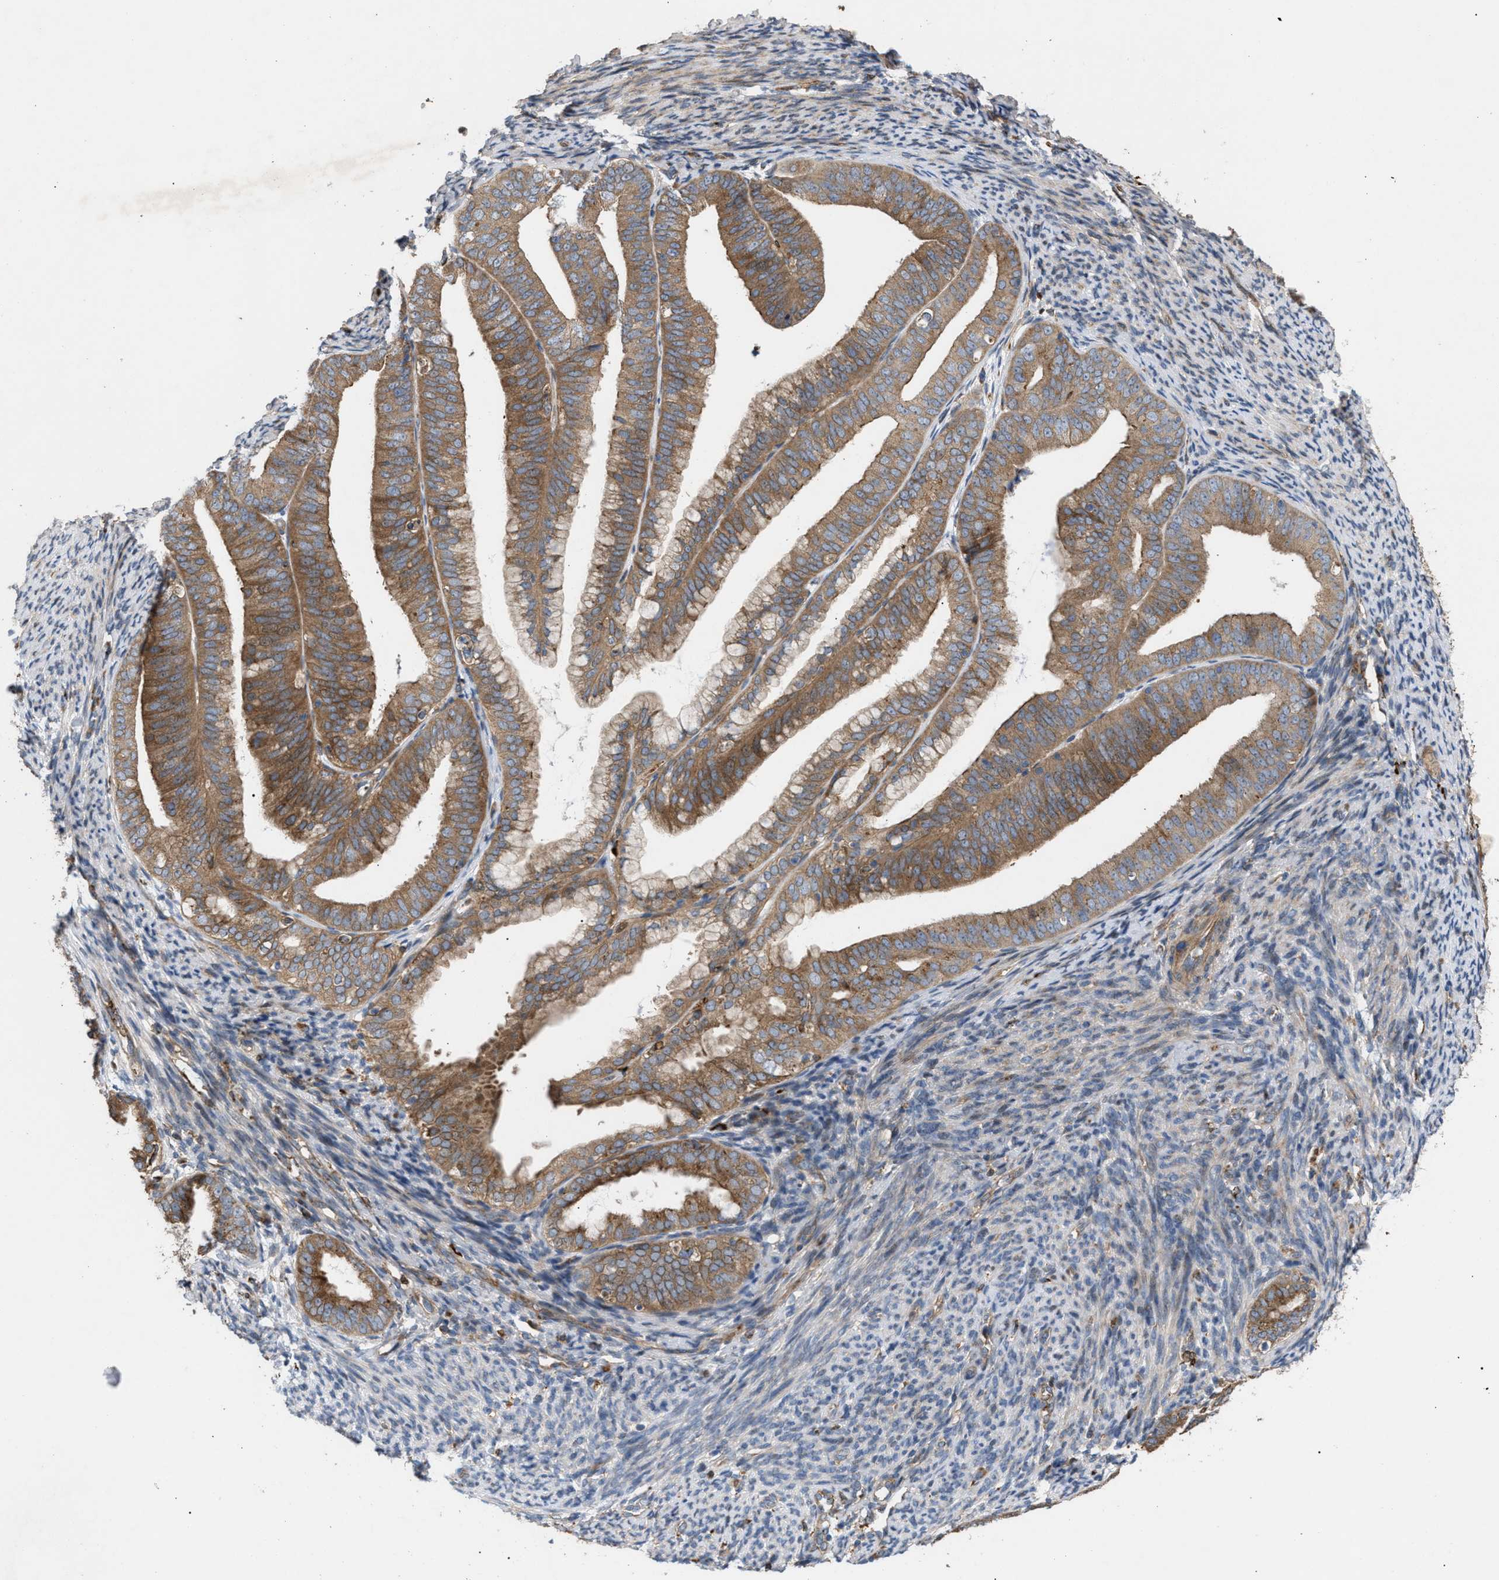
{"staining": {"intensity": "moderate", "quantity": ">75%", "location": "cytoplasmic/membranous"}, "tissue": "endometrial cancer", "cell_type": "Tumor cells", "image_type": "cancer", "snomed": [{"axis": "morphology", "description": "Adenocarcinoma, NOS"}, {"axis": "topography", "description": "Endometrium"}], "caption": "Moderate cytoplasmic/membranous staining for a protein is present in about >75% of tumor cells of endometrial adenocarcinoma using immunohistochemistry (IHC).", "gene": "GCC1", "patient": {"sex": "female", "age": 63}}